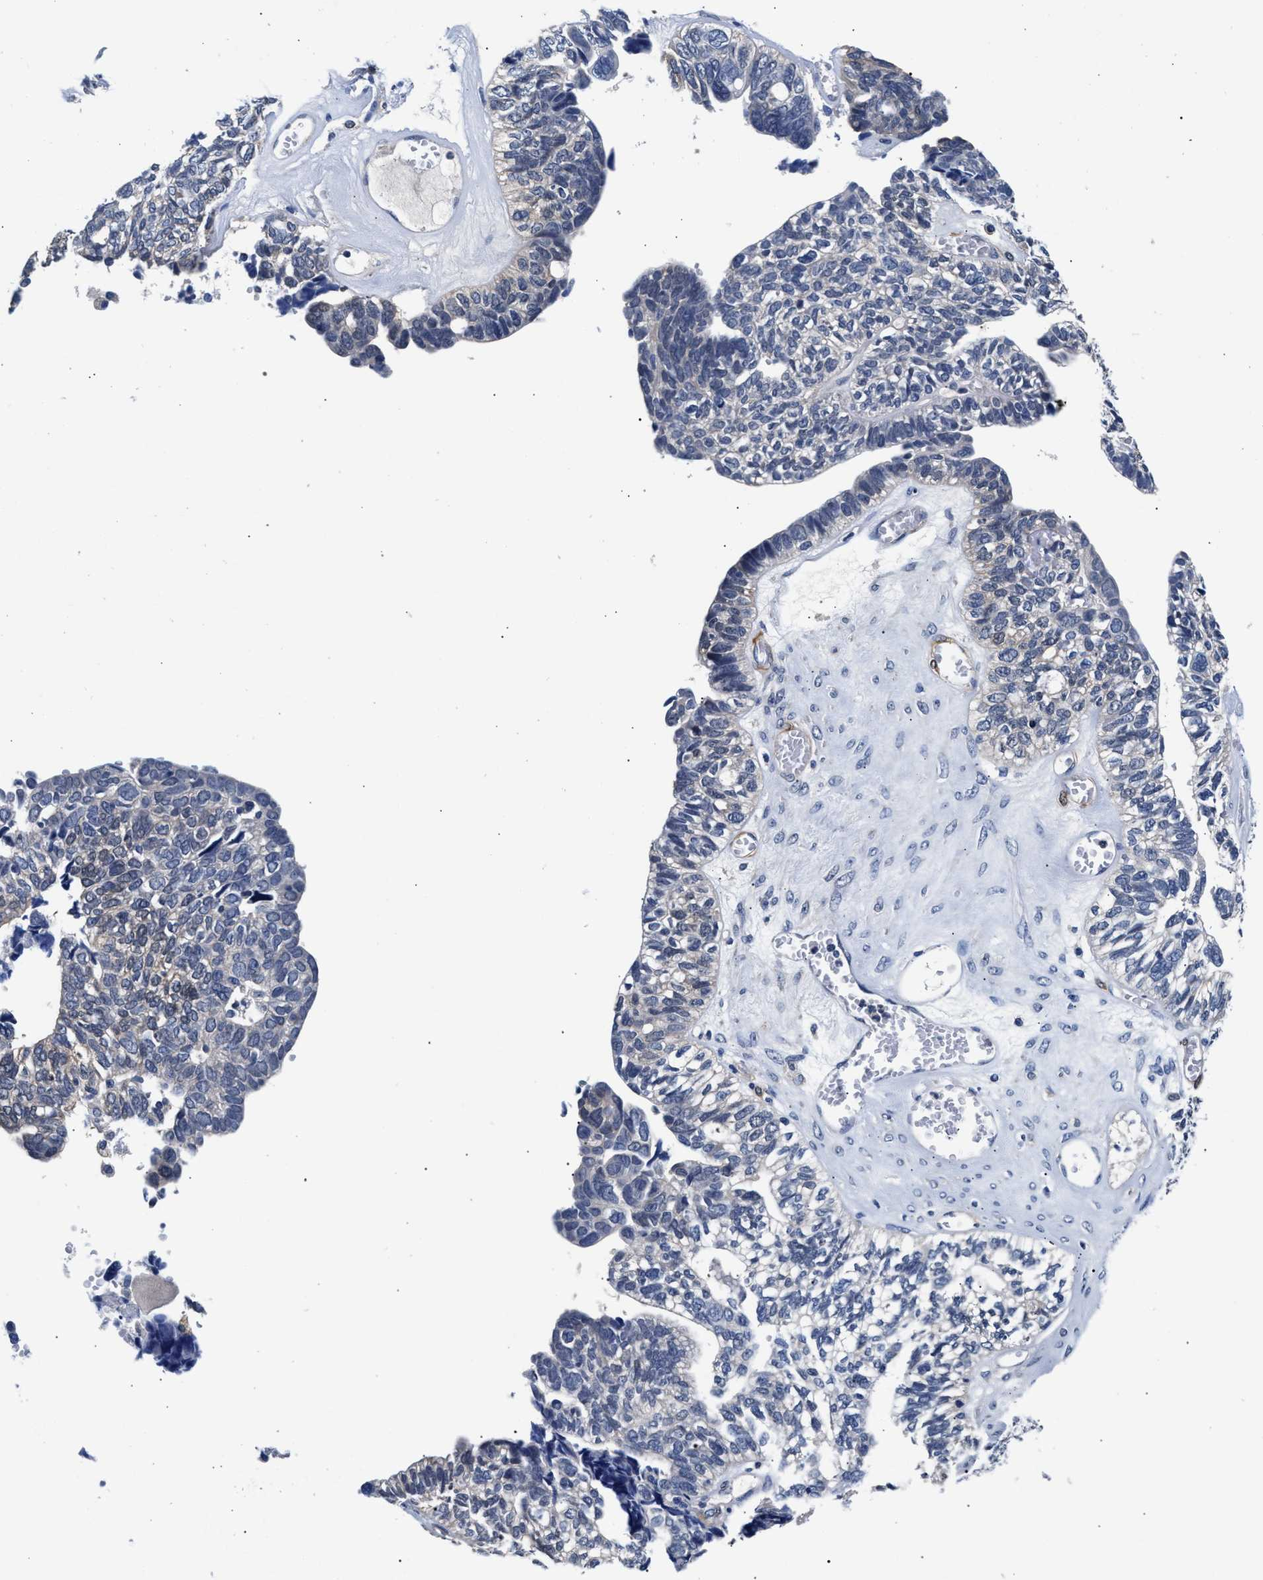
{"staining": {"intensity": "negative", "quantity": "none", "location": "none"}, "tissue": "ovarian cancer", "cell_type": "Tumor cells", "image_type": "cancer", "snomed": [{"axis": "morphology", "description": "Cystadenocarcinoma, serous, NOS"}, {"axis": "topography", "description": "Ovary"}], "caption": "The immunohistochemistry (IHC) photomicrograph has no significant expression in tumor cells of serous cystadenocarcinoma (ovarian) tissue.", "gene": "GSTM1", "patient": {"sex": "female", "age": 79}}